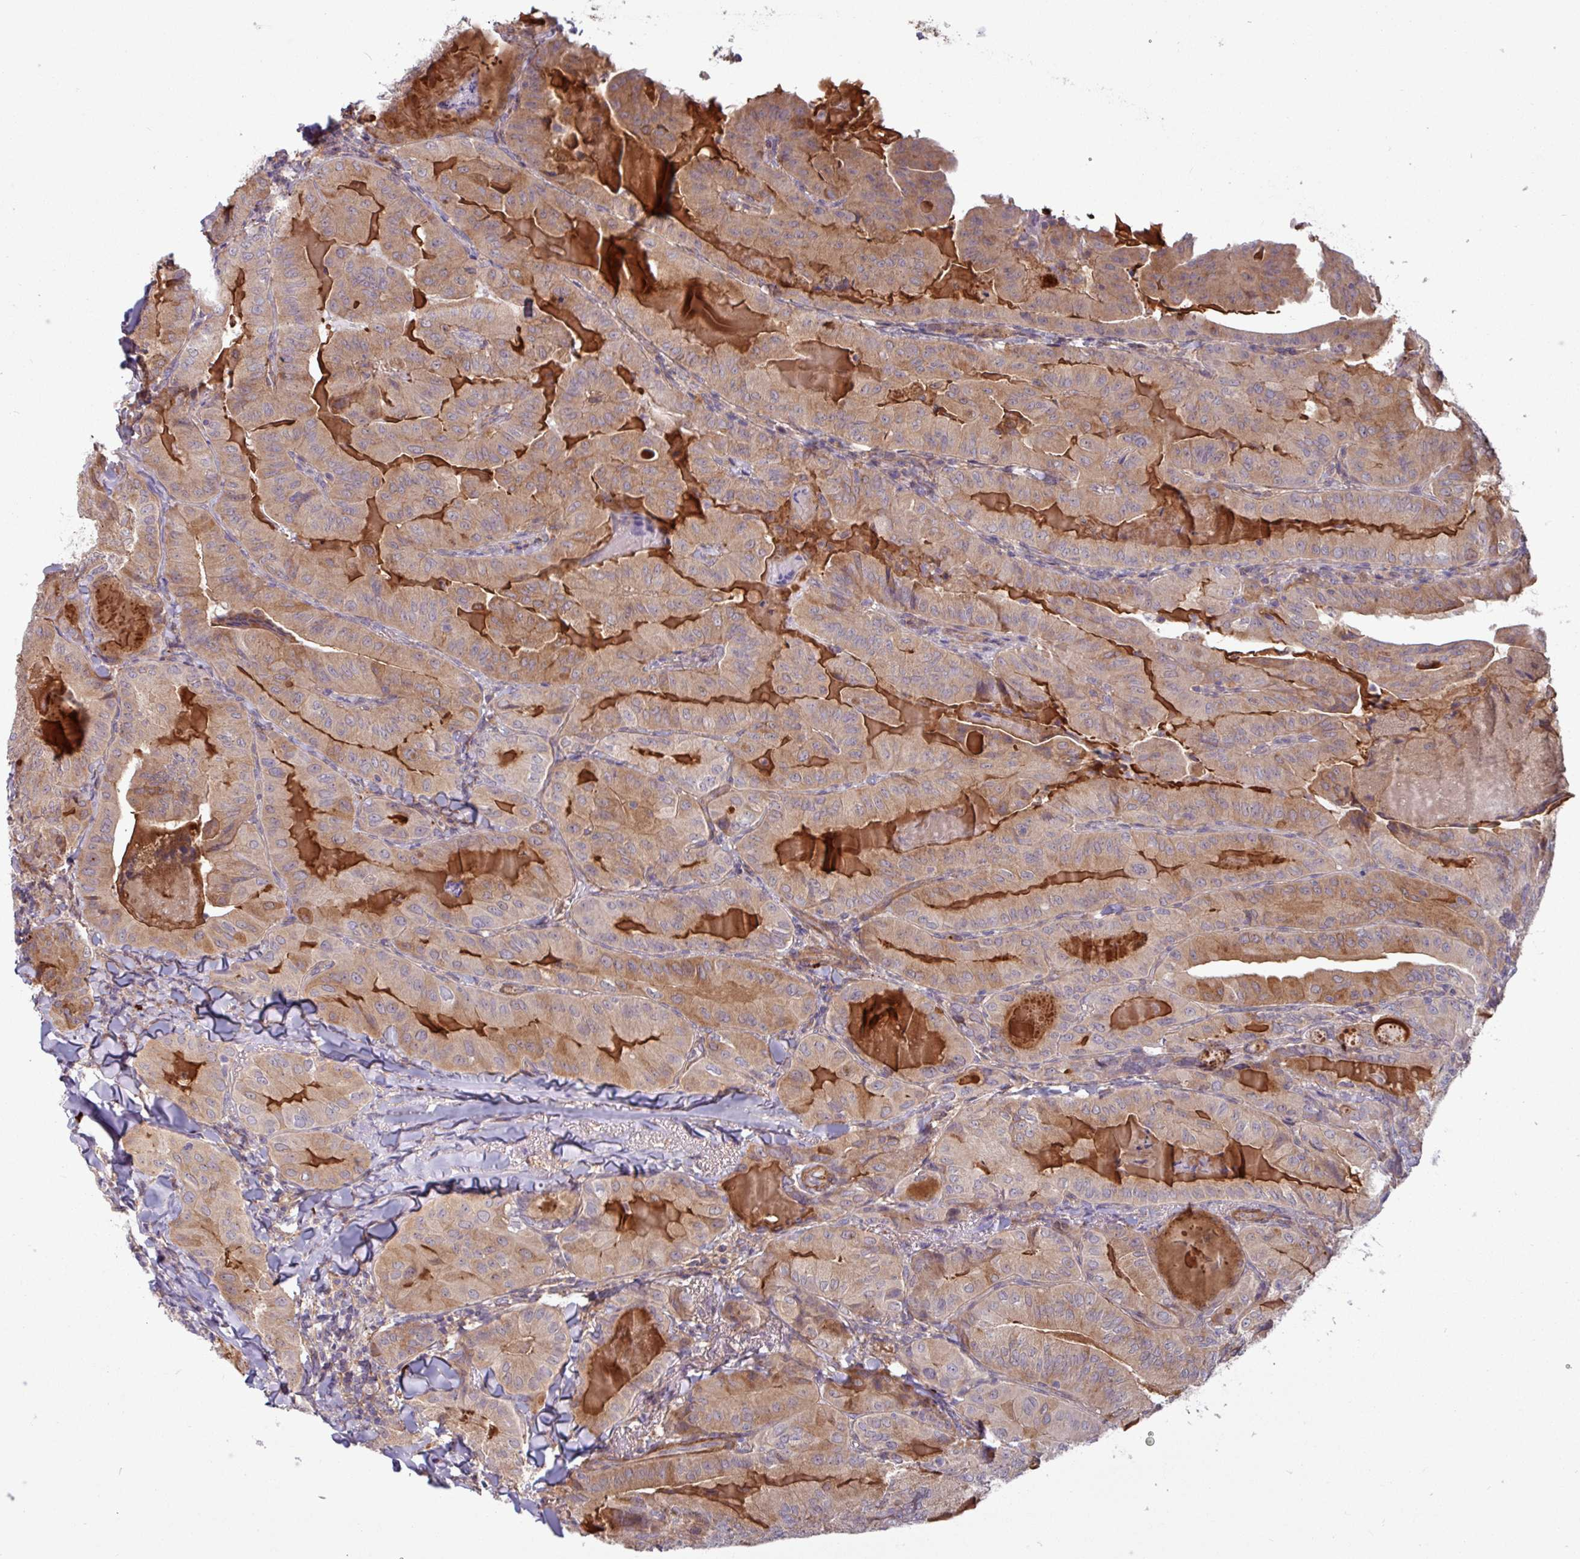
{"staining": {"intensity": "moderate", "quantity": "25%-75%", "location": "cytoplasmic/membranous"}, "tissue": "thyroid cancer", "cell_type": "Tumor cells", "image_type": "cancer", "snomed": [{"axis": "morphology", "description": "Papillary adenocarcinoma, NOS"}, {"axis": "topography", "description": "Thyroid gland"}], "caption": "Immunohistochemical staining of human papillary adenocarcinoma (thyroid) demonstrates medium levels of moderate cytoplasmic/membranous protein expression in about 25%-75% of tumor cells.", "gene": "PCED1A", "patient": {"sex": "female", "age": 68}}